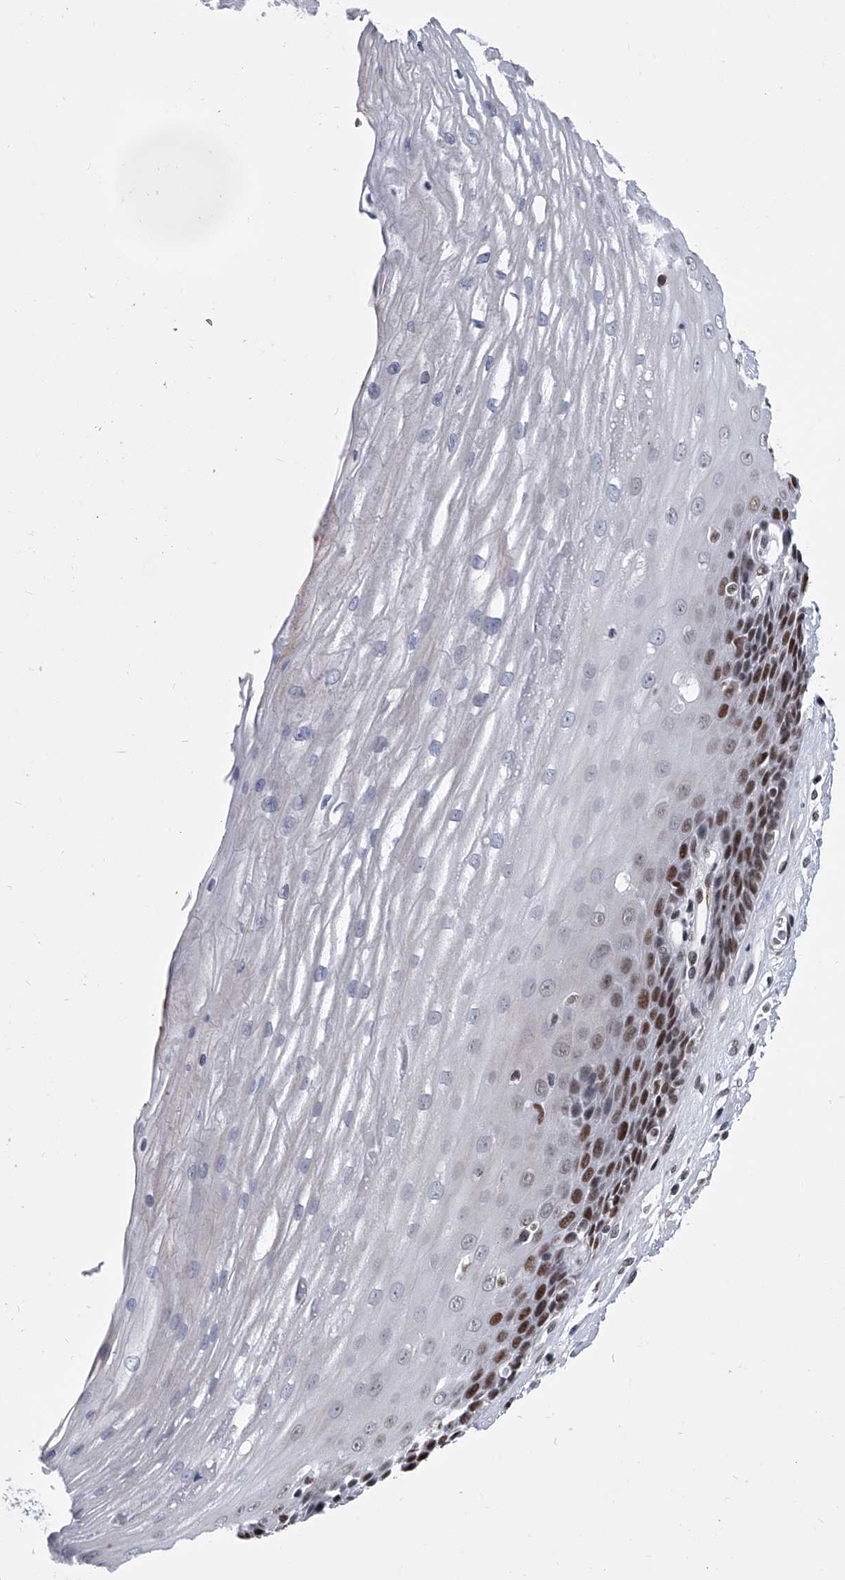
{"staining": {"intensity": "strong", "quantity": "<25%", "location": "nuclear"}, "tissue": "esophagus", "cell_type": "Squamous epithelial cells", "image_type": "normal", "snomed": [{"axis": "morphology", "description": "Normal tissue, NOS"}, {"axis": "topography", "description": "Esophagus"}], "caption": "DAB (3,3'-diaminobenzidine) immunohistochemical staining of unremarkable human esophagus demonstrates strong nuclear protein expression in approximately <25% of squamous epithelial cells.", "gene": "SIM2", "patient": {"sex": "male", "age": 62}}